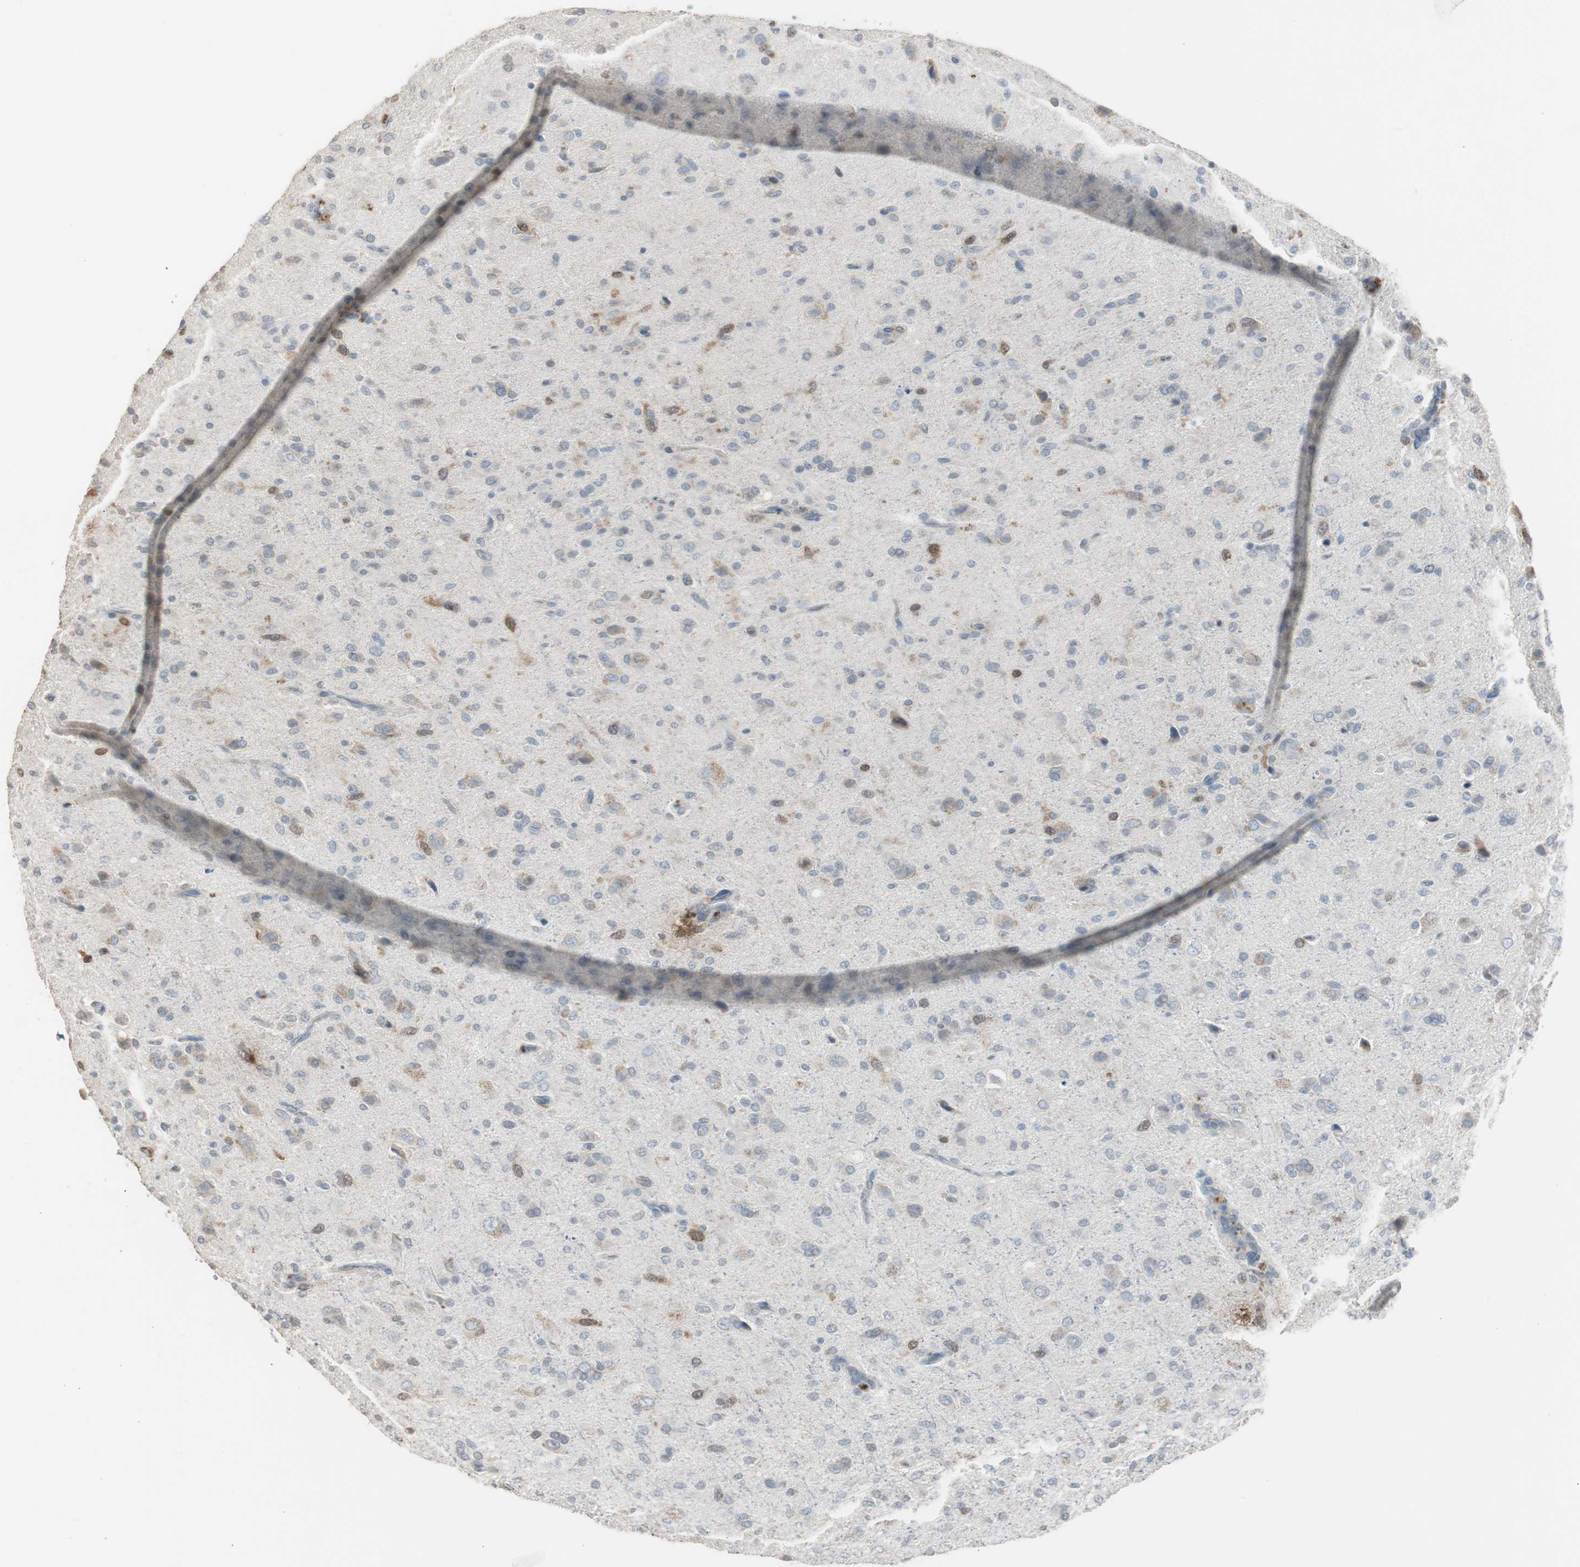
{"staining": {"intensity": "weak", "quantity": "<25%", "location": "cytoplasmic/membranous"}, "tissue": "glioma", "cell_type": "Tumor cells", "image_type": "cancer", "snomed": [{"axis": "morphology", "description": "Glioma, malignant, High grade"}, {"axis": "topography", "description": "Brain"}], "caption": "The immunohistochemistry histopathology image has no significant staining in tumor cells of glioma tissue.", "gene": "TK1", "patient": {"sex": "male", "age": 71}}